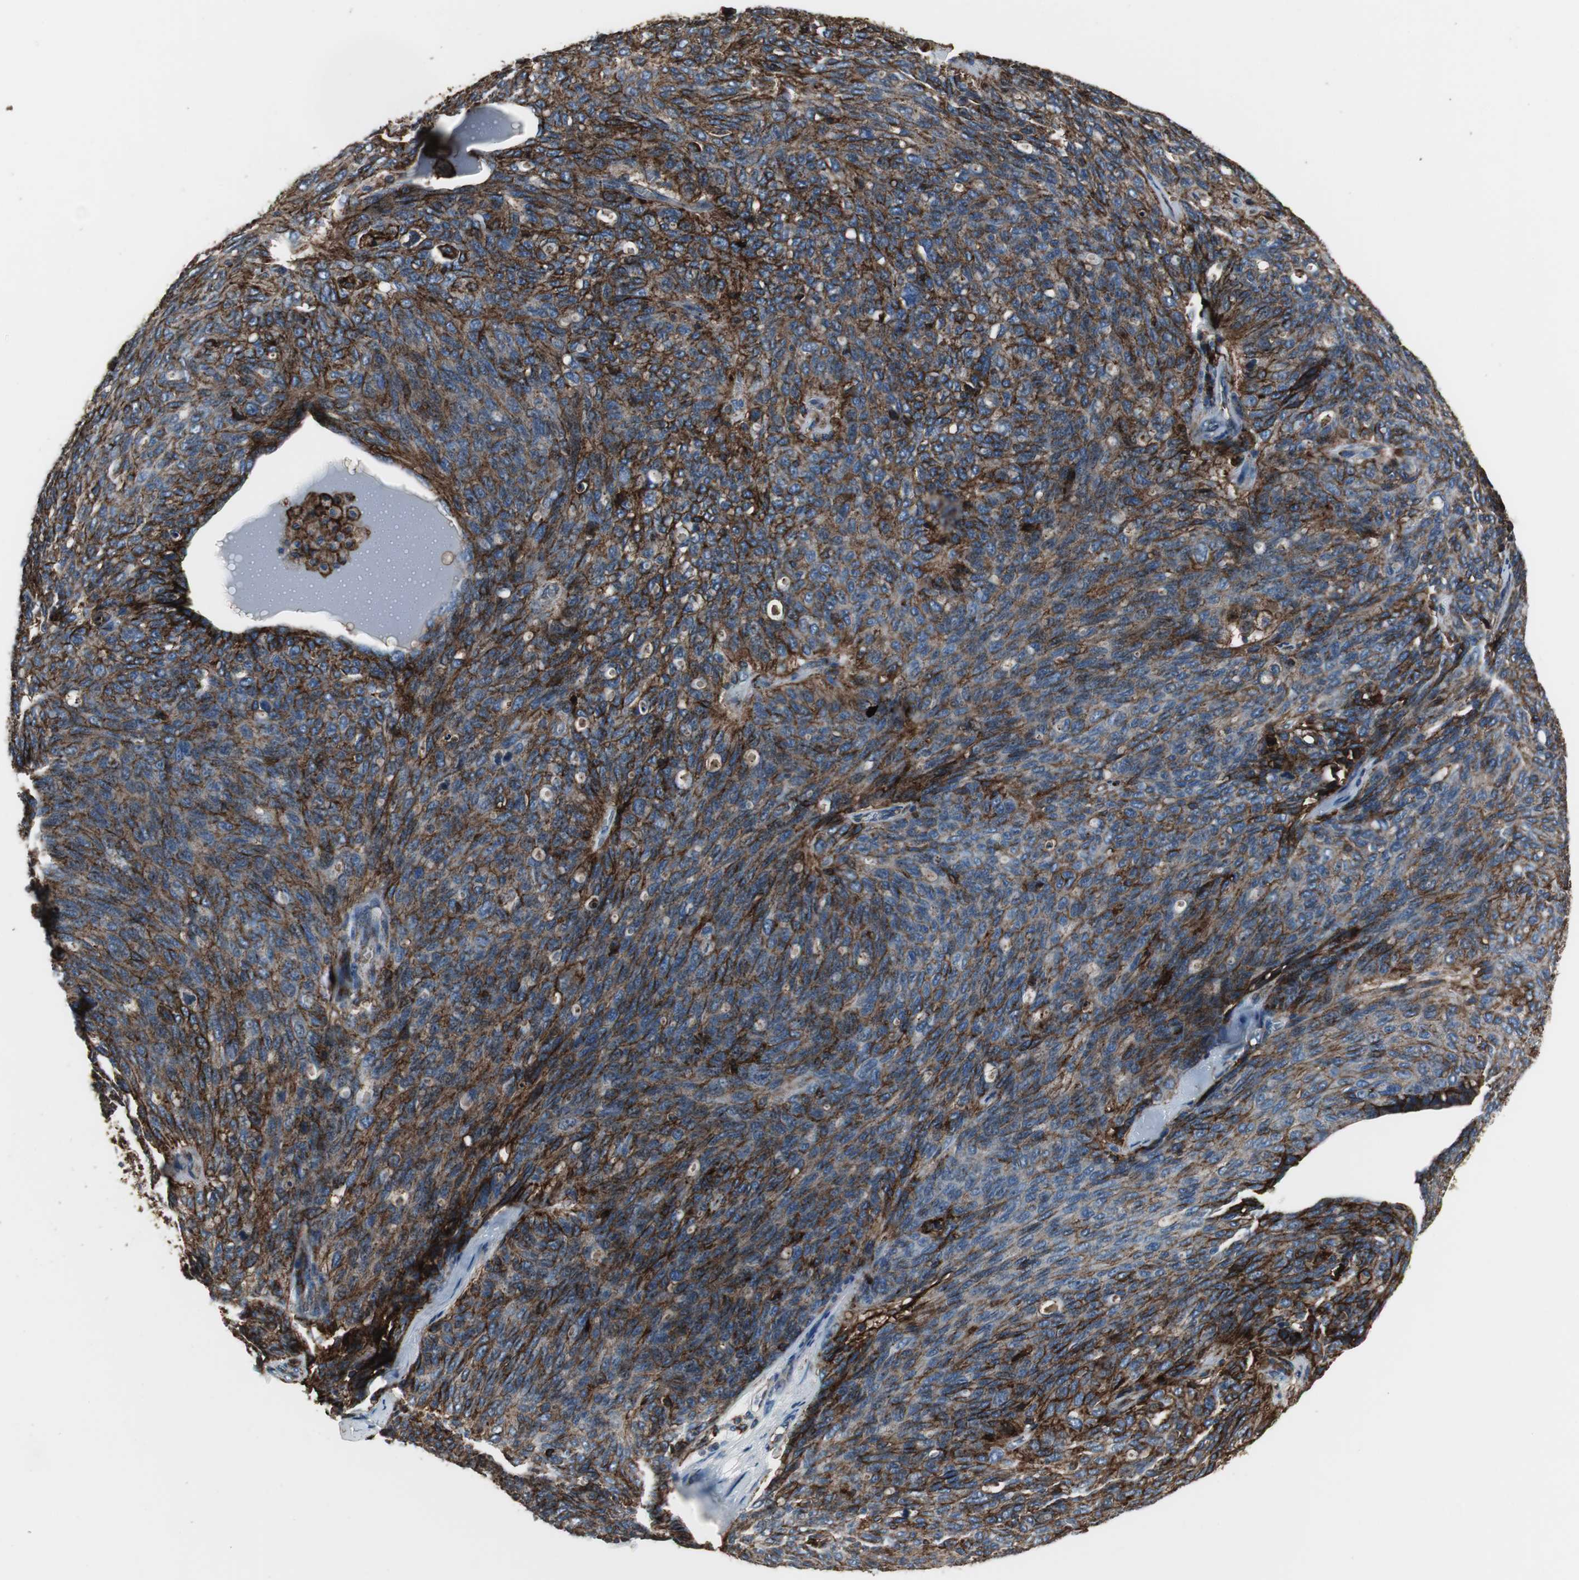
{"staining": {"intensity": "strong", "quantity": ">75%", "location": "cytoplasmic/membranous"}, "tissue": "ovarian cancer", "cell_type": "Tumor cells", "image_type": "cancer", "snomed": [{"axis": "morphology", "description": "Carcinoma, endometroid"}, {"axis": "topography", "description": "Ovary"}], "caption": "IHC staining of ovarian cancer (endometroid carcinoma), which exhibits high levels of strong cytoplasmic/membranous staining in approximately >75% of tumor cells indicating strong cytoplasmic/membranous protein positivity. The staining was performed using DAB (brown) for protein detection and nuclei were counterstained in hematoxylin (blue).", "gene": "F11R", "patient": {"sex": "female", "age": 60}}